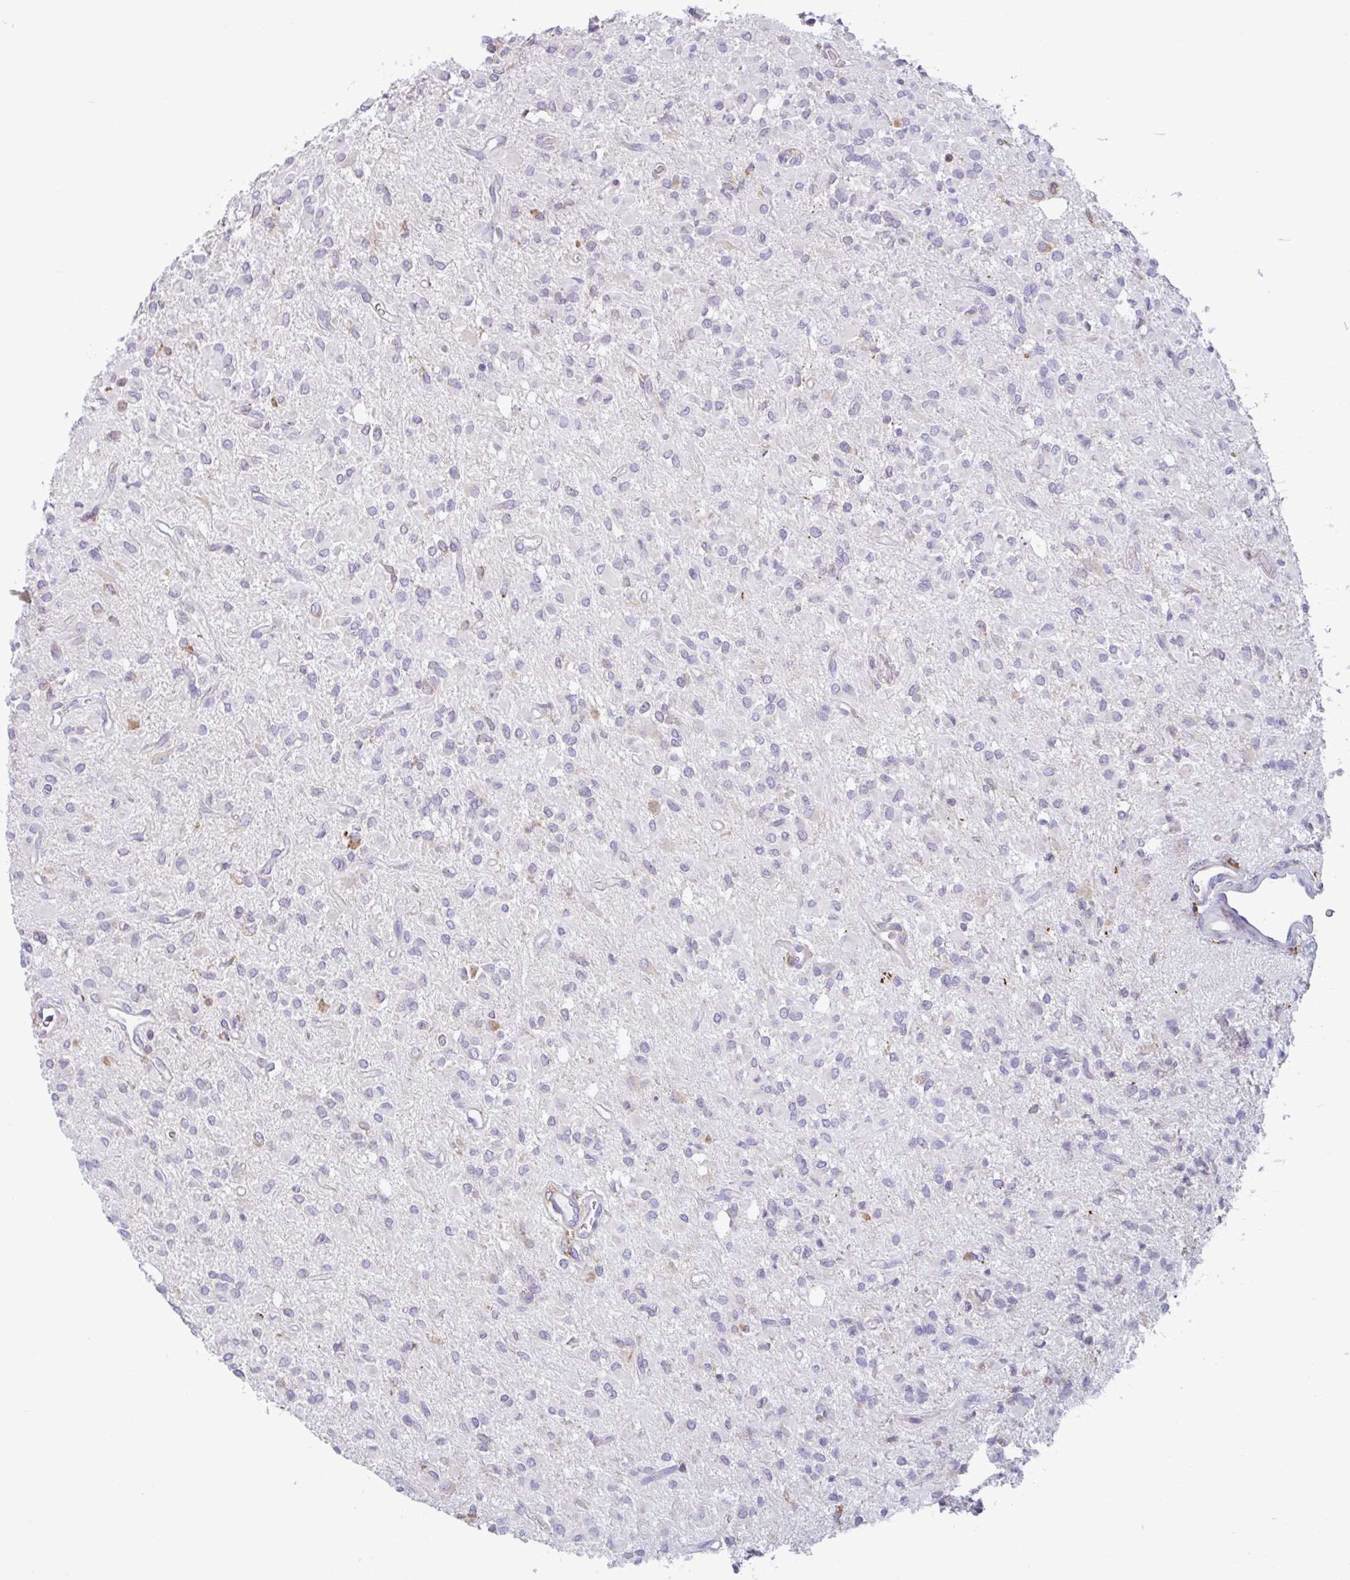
{"staining": {"intensity": "negative", "quantity": "none", "location": "none"}, "tissue": "glioma", "cell_type": "Tumor cells", "image_type": "cancer", "snomed": [{"axis": "morphology", "description": "Glioma, malignant, Low grade"}, {"axis": "topography", "description": "Brain"}], "caption": "IHC image of neoplastic tissue: human low-grade glioma (malignant) stained with DAB (3,3'-diaminobenzidine) displays no significant protein staining in tumor cells. (DAB (3,3'-diaminobenzidine) IHC with hematoxylin counter stain).", "gene": "DOK4", "patient": {"sex": "female", "age": 33}}